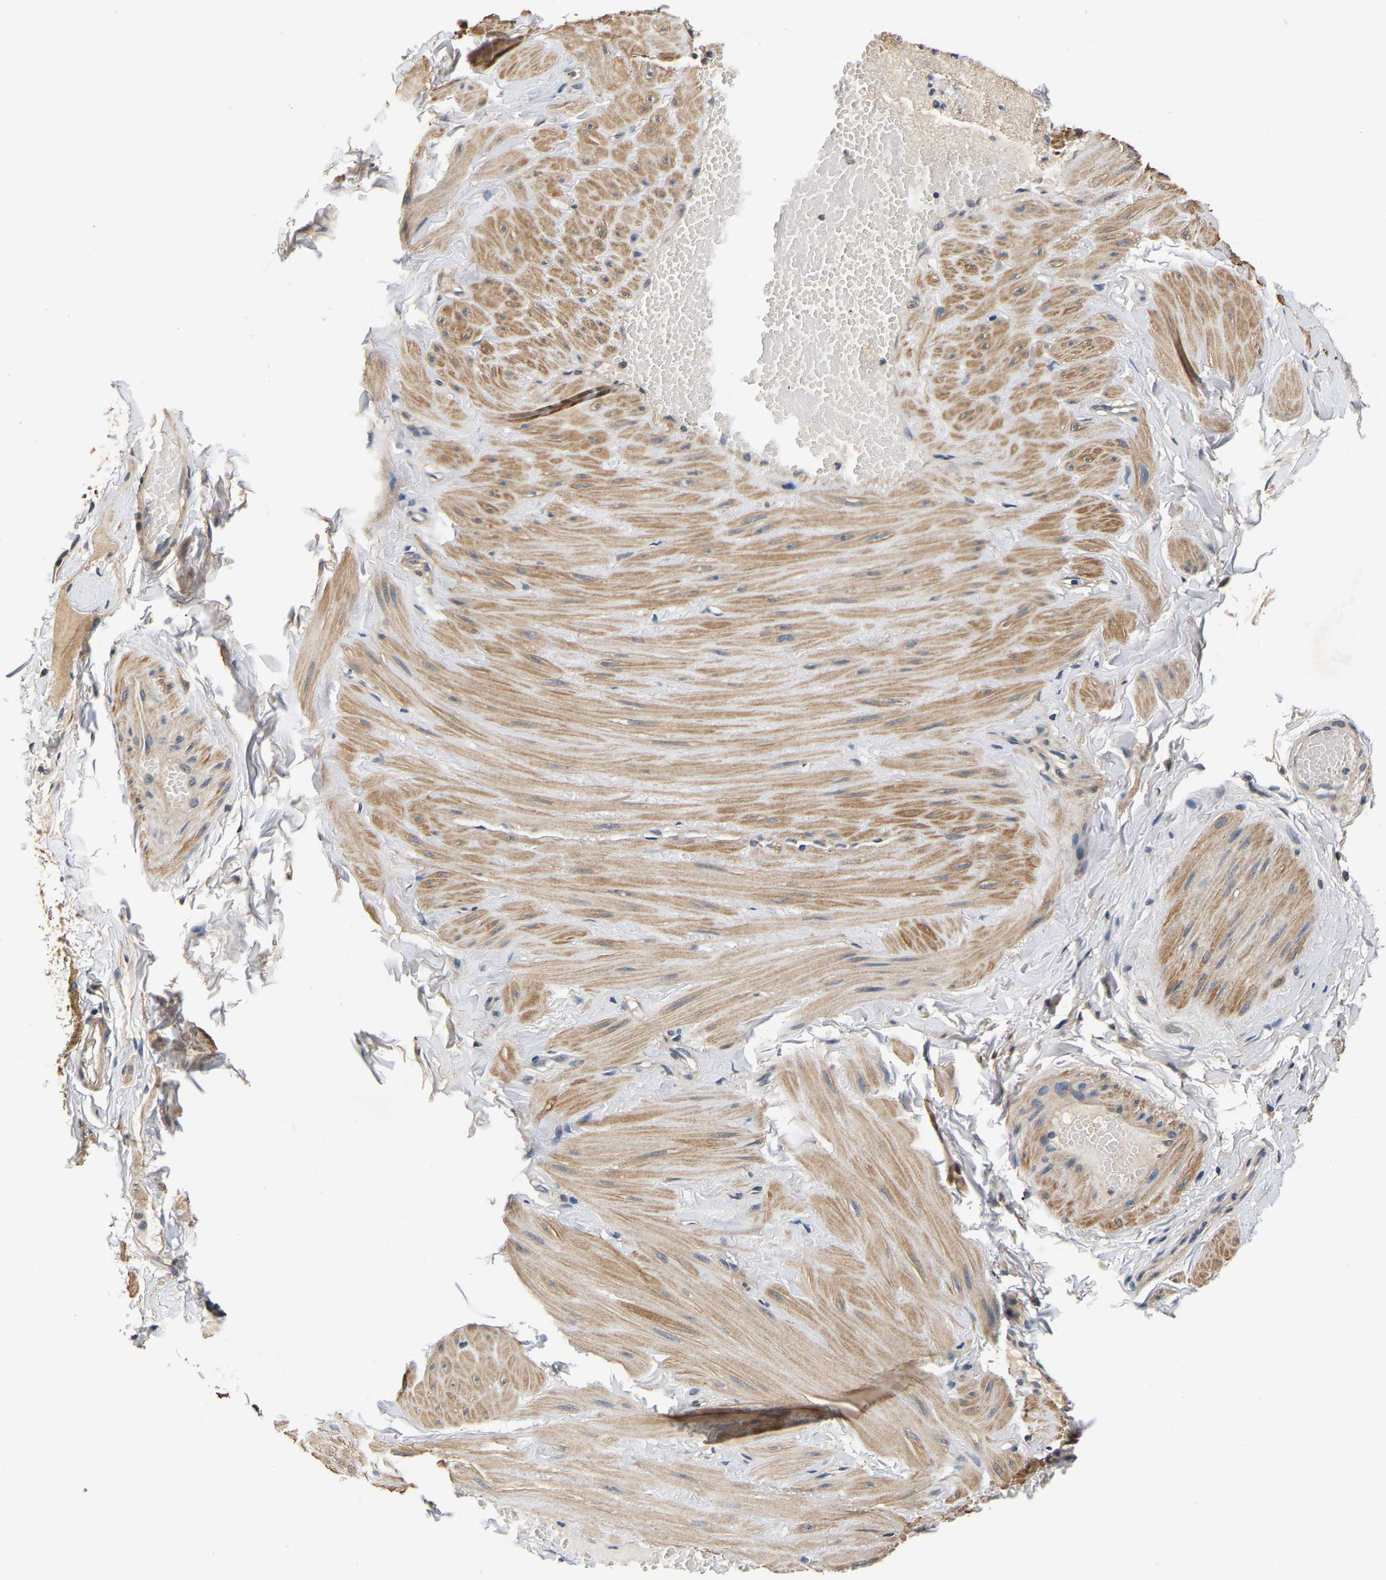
{"staining": {"intensity": "weak", "quantity": ">75%", "location": "cytoplasmic/membranous"}, "tissue": "adipose tissue", "cell_type": "Adipocytes", "image_type": "normal", "snomed": [{"axis": "morphology", "description": "Normal tissue, NOS"}, {"axis": "topography", "description": "Adipose tissue"}, {"axis": "topography", "description": "Vascular tissue"}, {"axis": "topography", "description": "Peripheral nerve tissue"}], "caption": "The photomicrograph displays a brown stain indicating the presence of a protein in the cytoplasmic/membranous of adipocytes in adipose tissue. (Stains: DAB in brown, nuclei in blue, Microscopy: brightfield microscopy at high magnification).", "gene": "RUVBL1", "patient": {"sex": "male", "age": 25}}